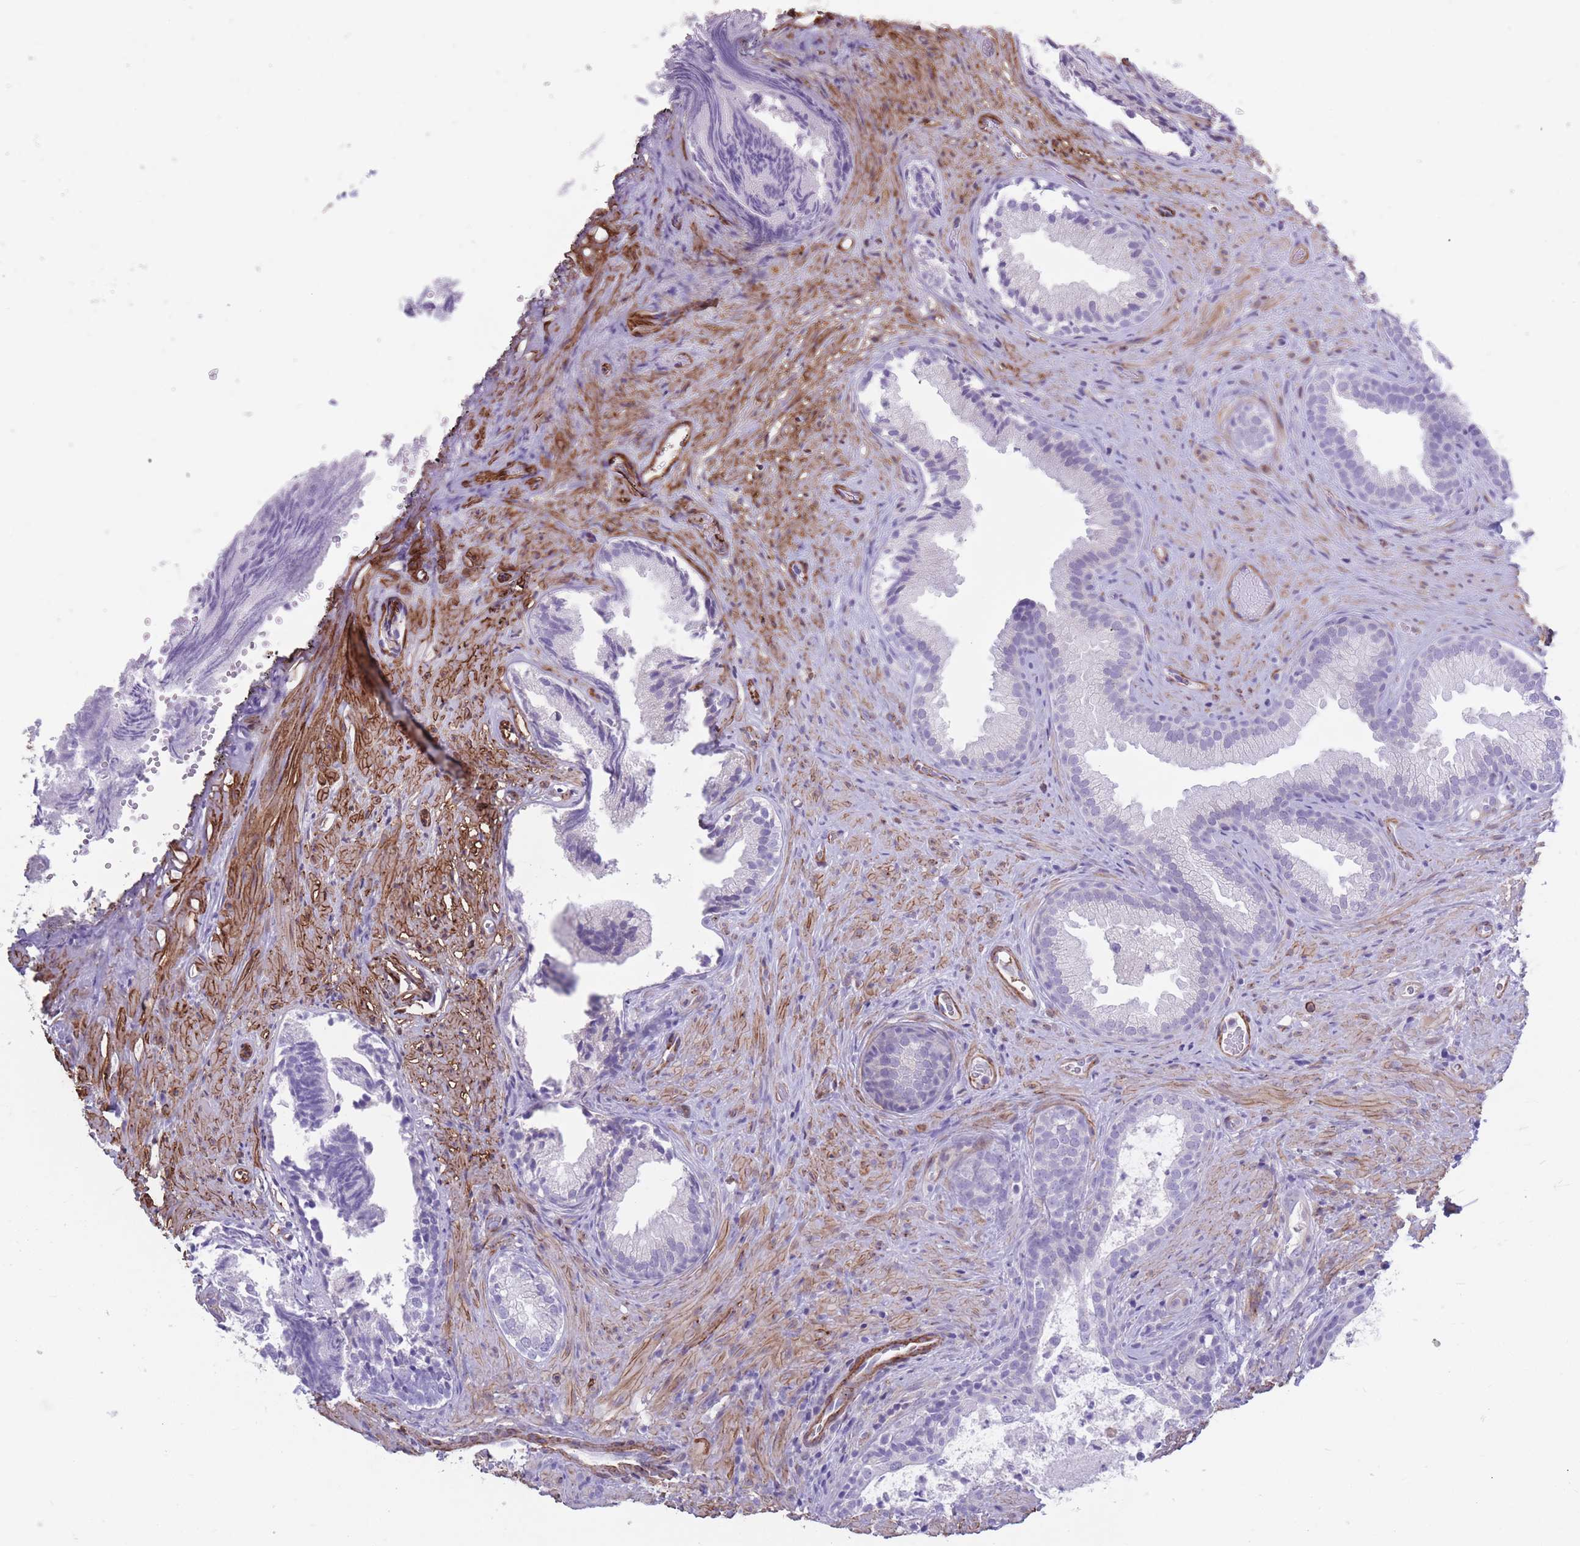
{"staining": {"intensity": "negative", "quantity": "none", "location": "none"}, "tissue": "prostate", "cell_type": "Glandular cells", "image_type": "normal", "snomed": [{"axis": "morphology", "description": "Normal tissue, NOS"}, {"axis": "topography", "description": "Prostate"}], "caption": "An IHC image of normal prostate is shown. There is no staining in glandular cells of prostate.", "gene": "DPYD", "patient": {"sex": "male", "age": 76}}